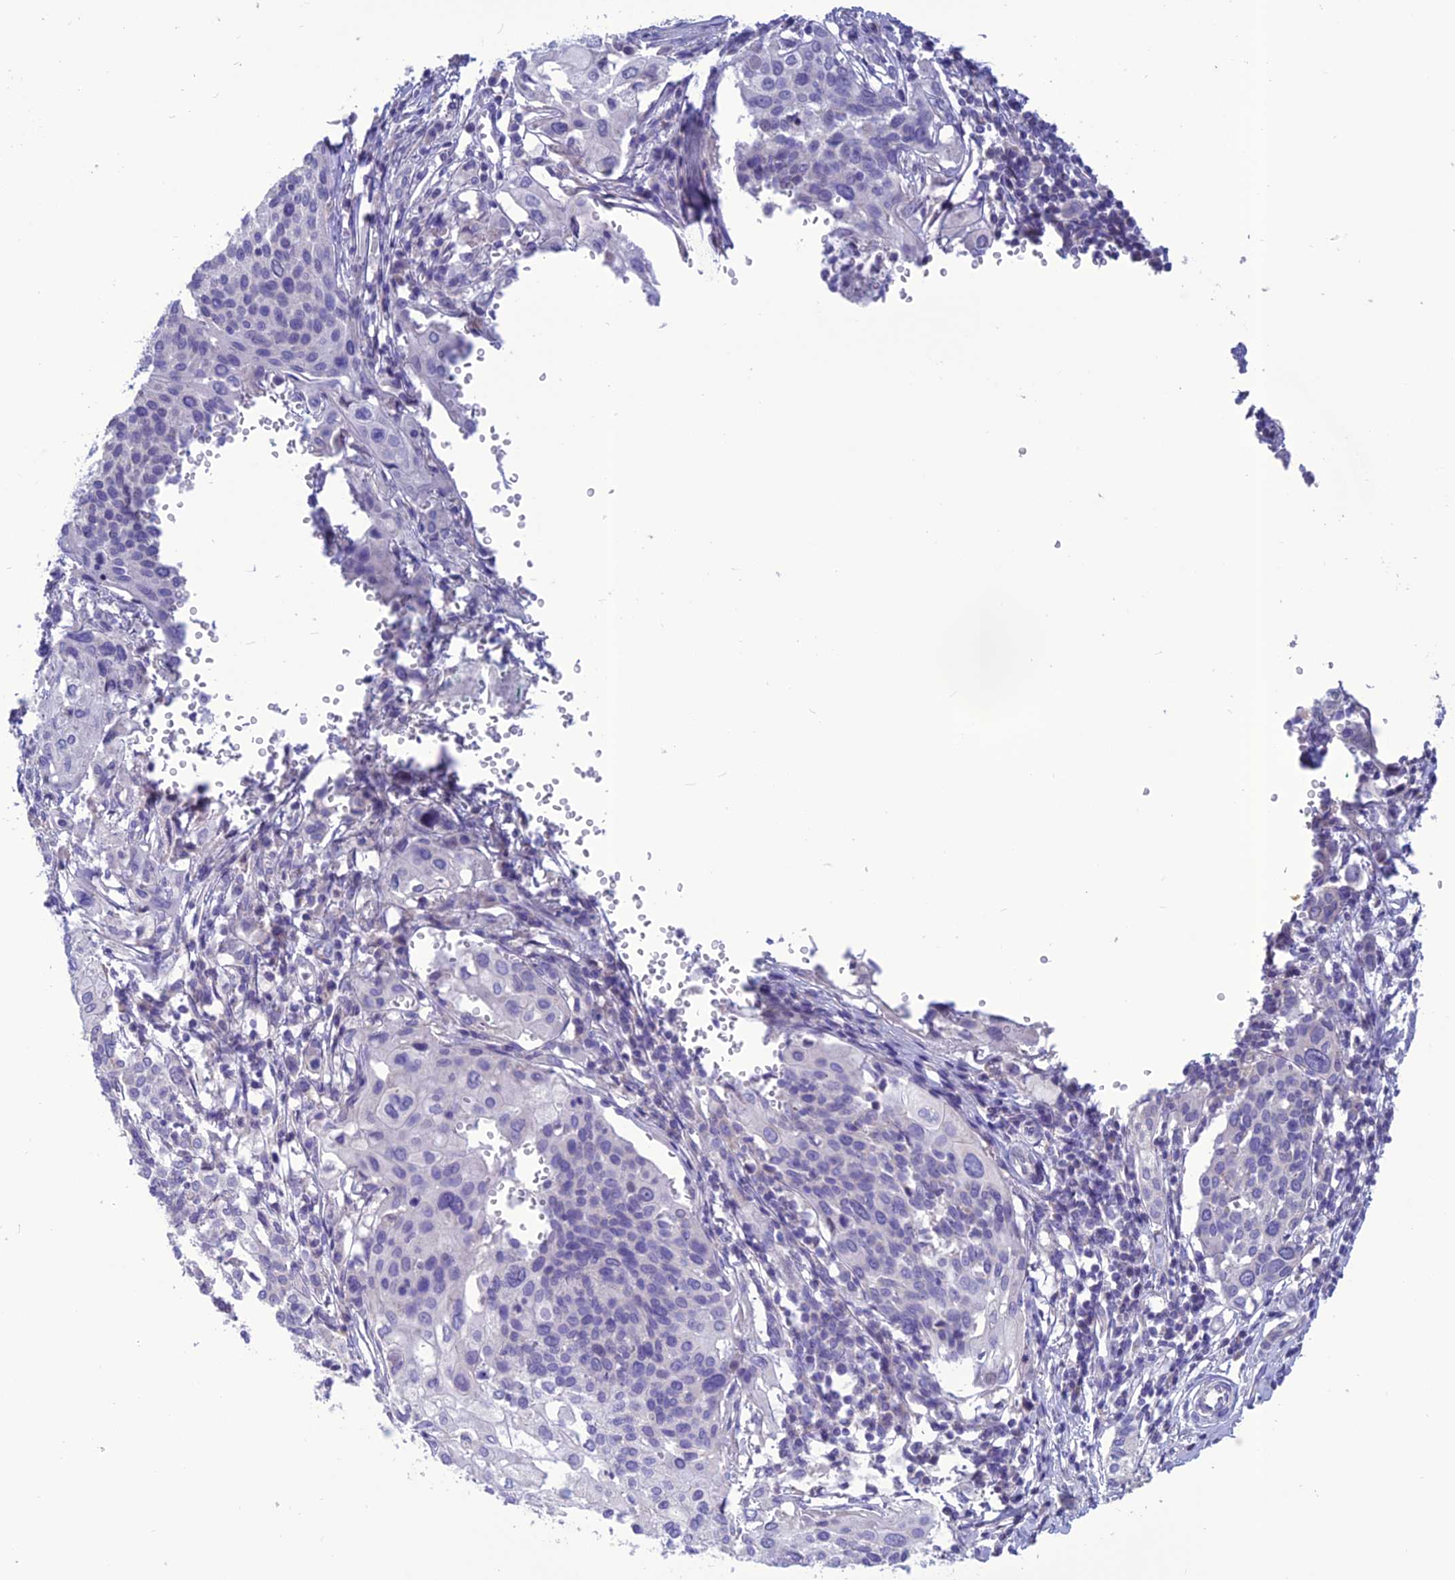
{"staining": {"intensity": "negative", "quantity": "none", "location": "none"}, "tissue": "cervical cancer", "cell_type": "Tumor cells", "image_type": "cancer", "snomed": [{"axis": "morphology", "description": "Squamous cell carcinoma, NOS"}, {"axis": "topography", "description": "Cervix"}], "caption": "Immunohistochemistry micrograph of cervical squamous cell carcinoma stained for a protein (brown), which exhibits no expression in tumor cells.", "gene": "BHMT2", "patient": {"sex": "female", "age": 44}}